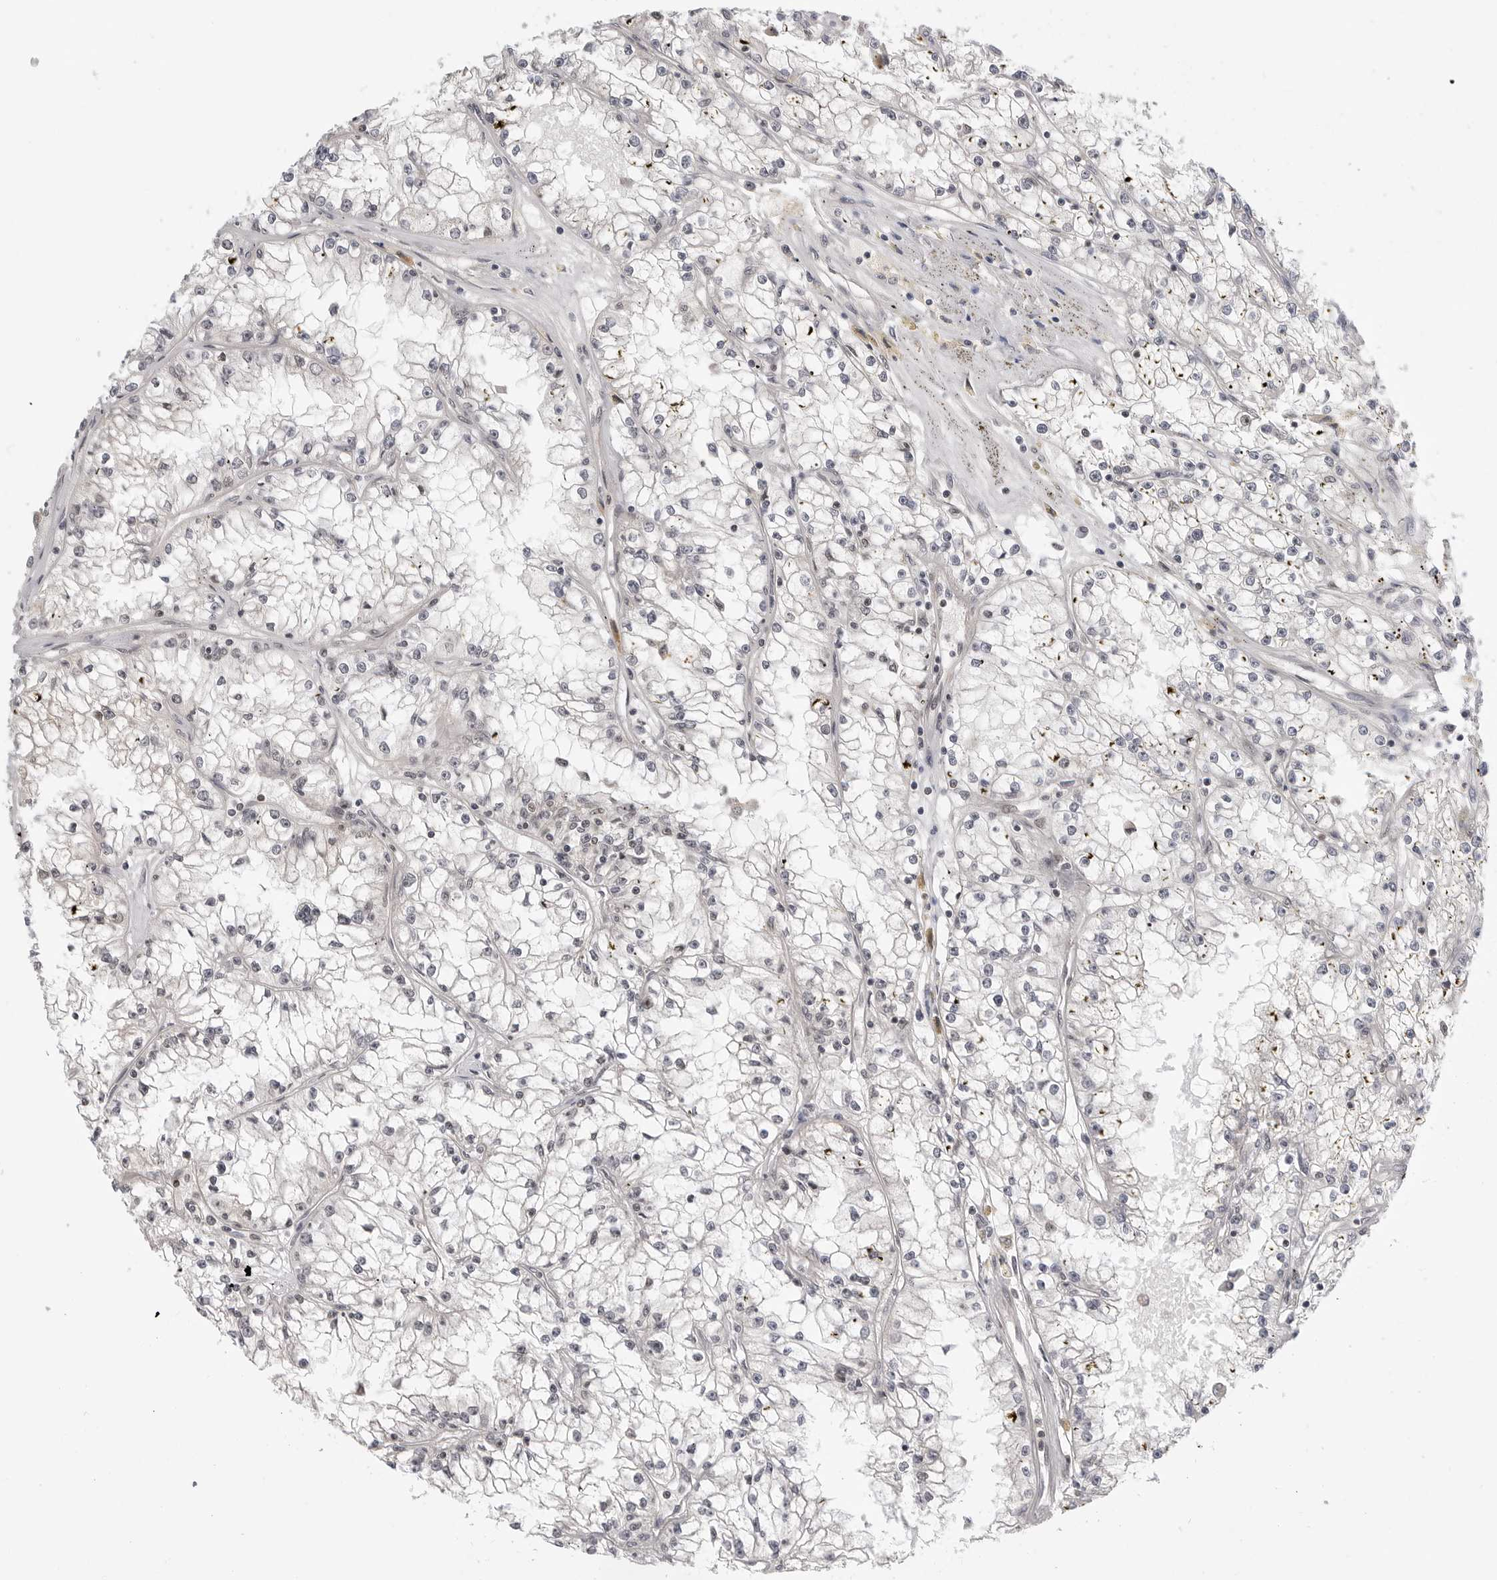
{"staining": {"intensity": "negative", "quantity": "none", "location": "none"}, "tissue": "renal cancer", "cell_type": "Tumor cells", "image_type": "cancer", "snomed": [{"axis": "morphology", "description": "Adenocarcinoma, NOS"}, {"axis": "topography", "description": "Kidney"}], "caption": "High power microscopy histopathology image of an immunohistochemistry micrograph of renal cancer, revealing no significant positivity in tumor cells.", "gene": "C8orf33", "patient": {"sex": "male", "age": 56}}